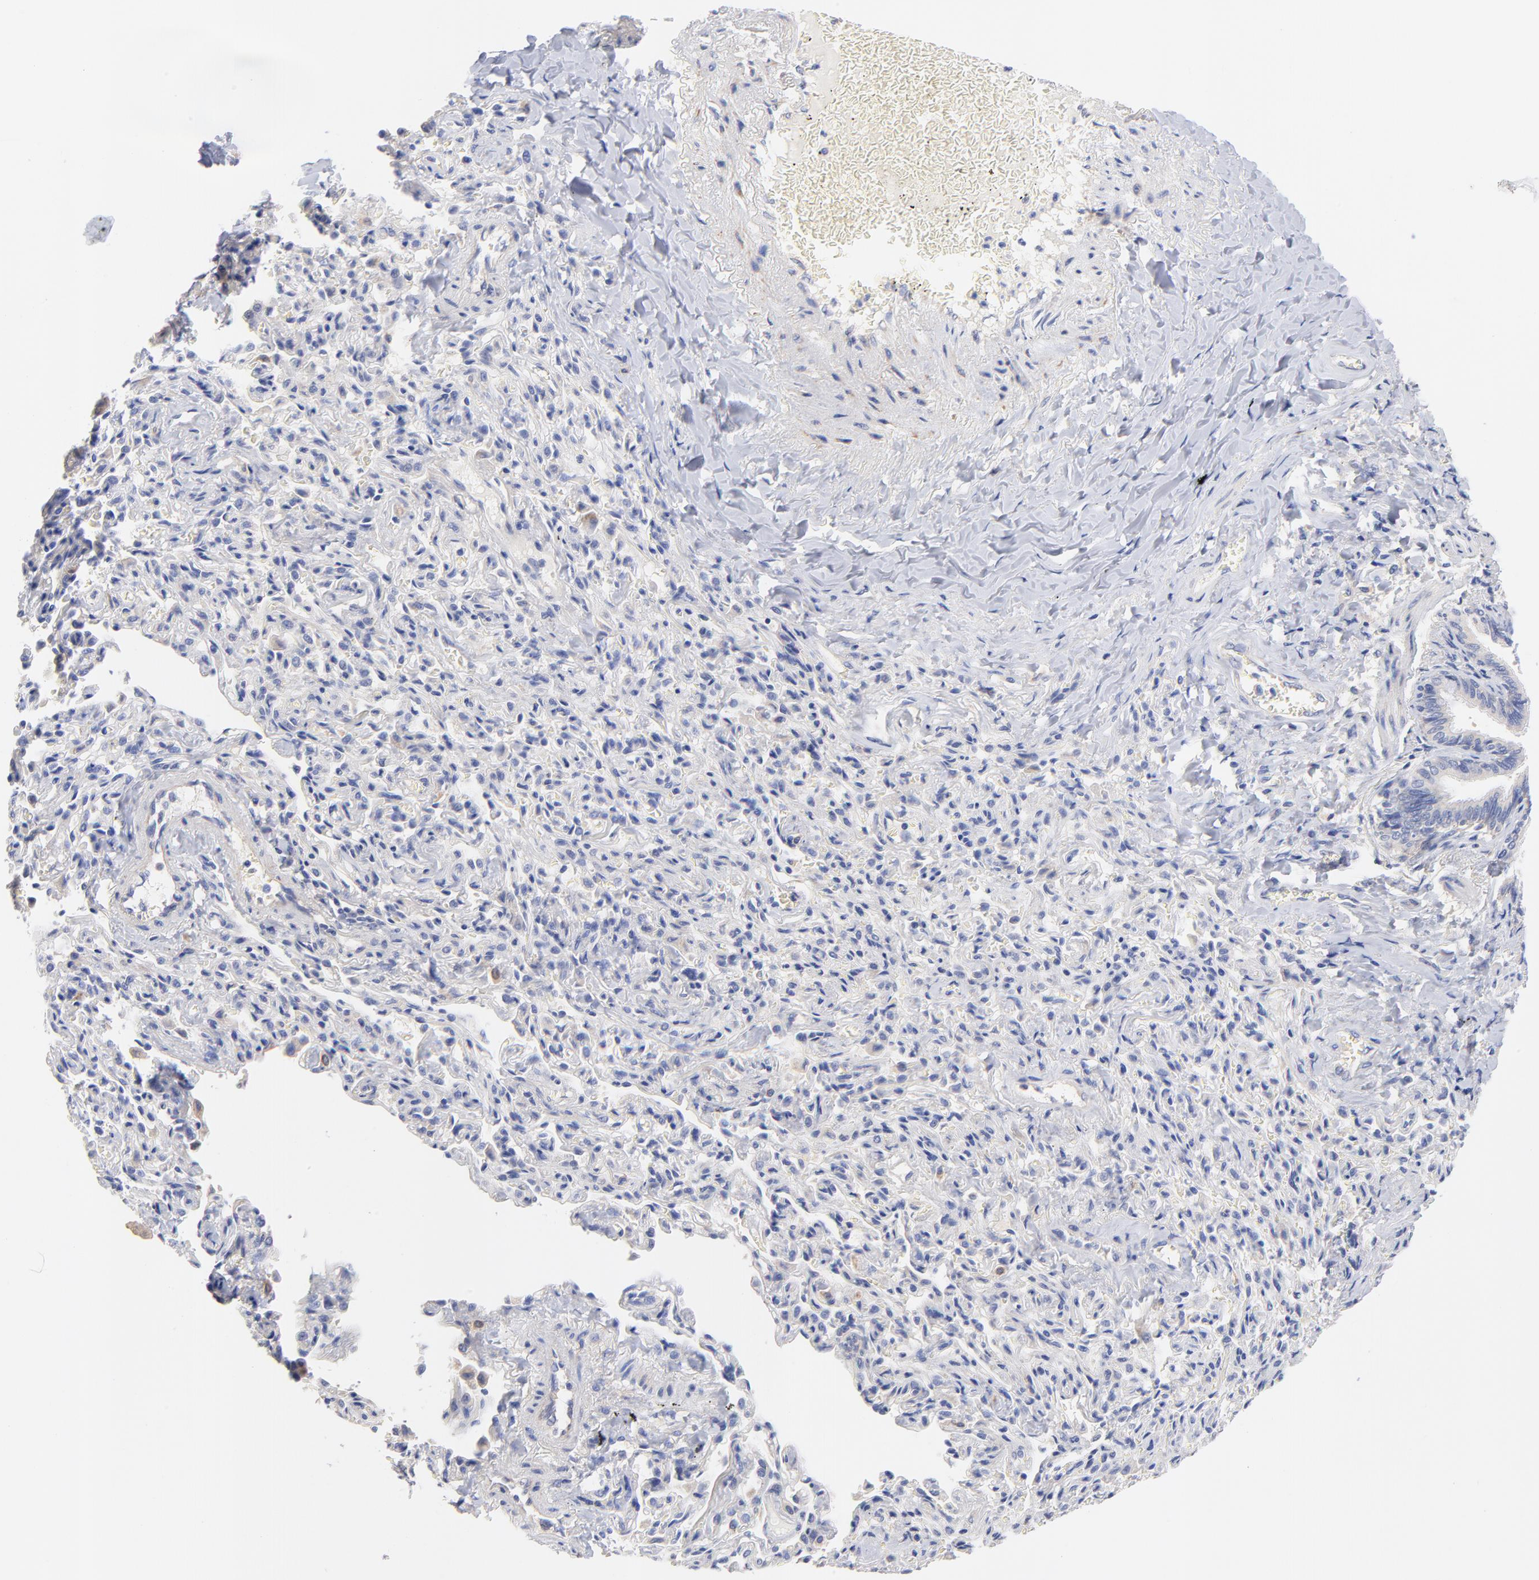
{"staining": {"intensity": "weak", "quantity": "25%-75%", "location": "cytoplasmic/membranous"}, "tissue": "bronchus", "cell_type": "Respiratory epithelial cells", "image_type": "normal", "snomed": [{"axis": "morphology", "description": "Normal tissue, NOS"}, {"axis": "topography", "description": "Lung"}], "caption": "Immunohistochemical staining of unremarkable human bronchus displays 25%-75% levels of weak cytoplasmic/membranous protein expression in about 25%-75% of respiratory epithelial cells.", "gene": "HS3ST1", "patient": {"sex": "male", "age": 64}}